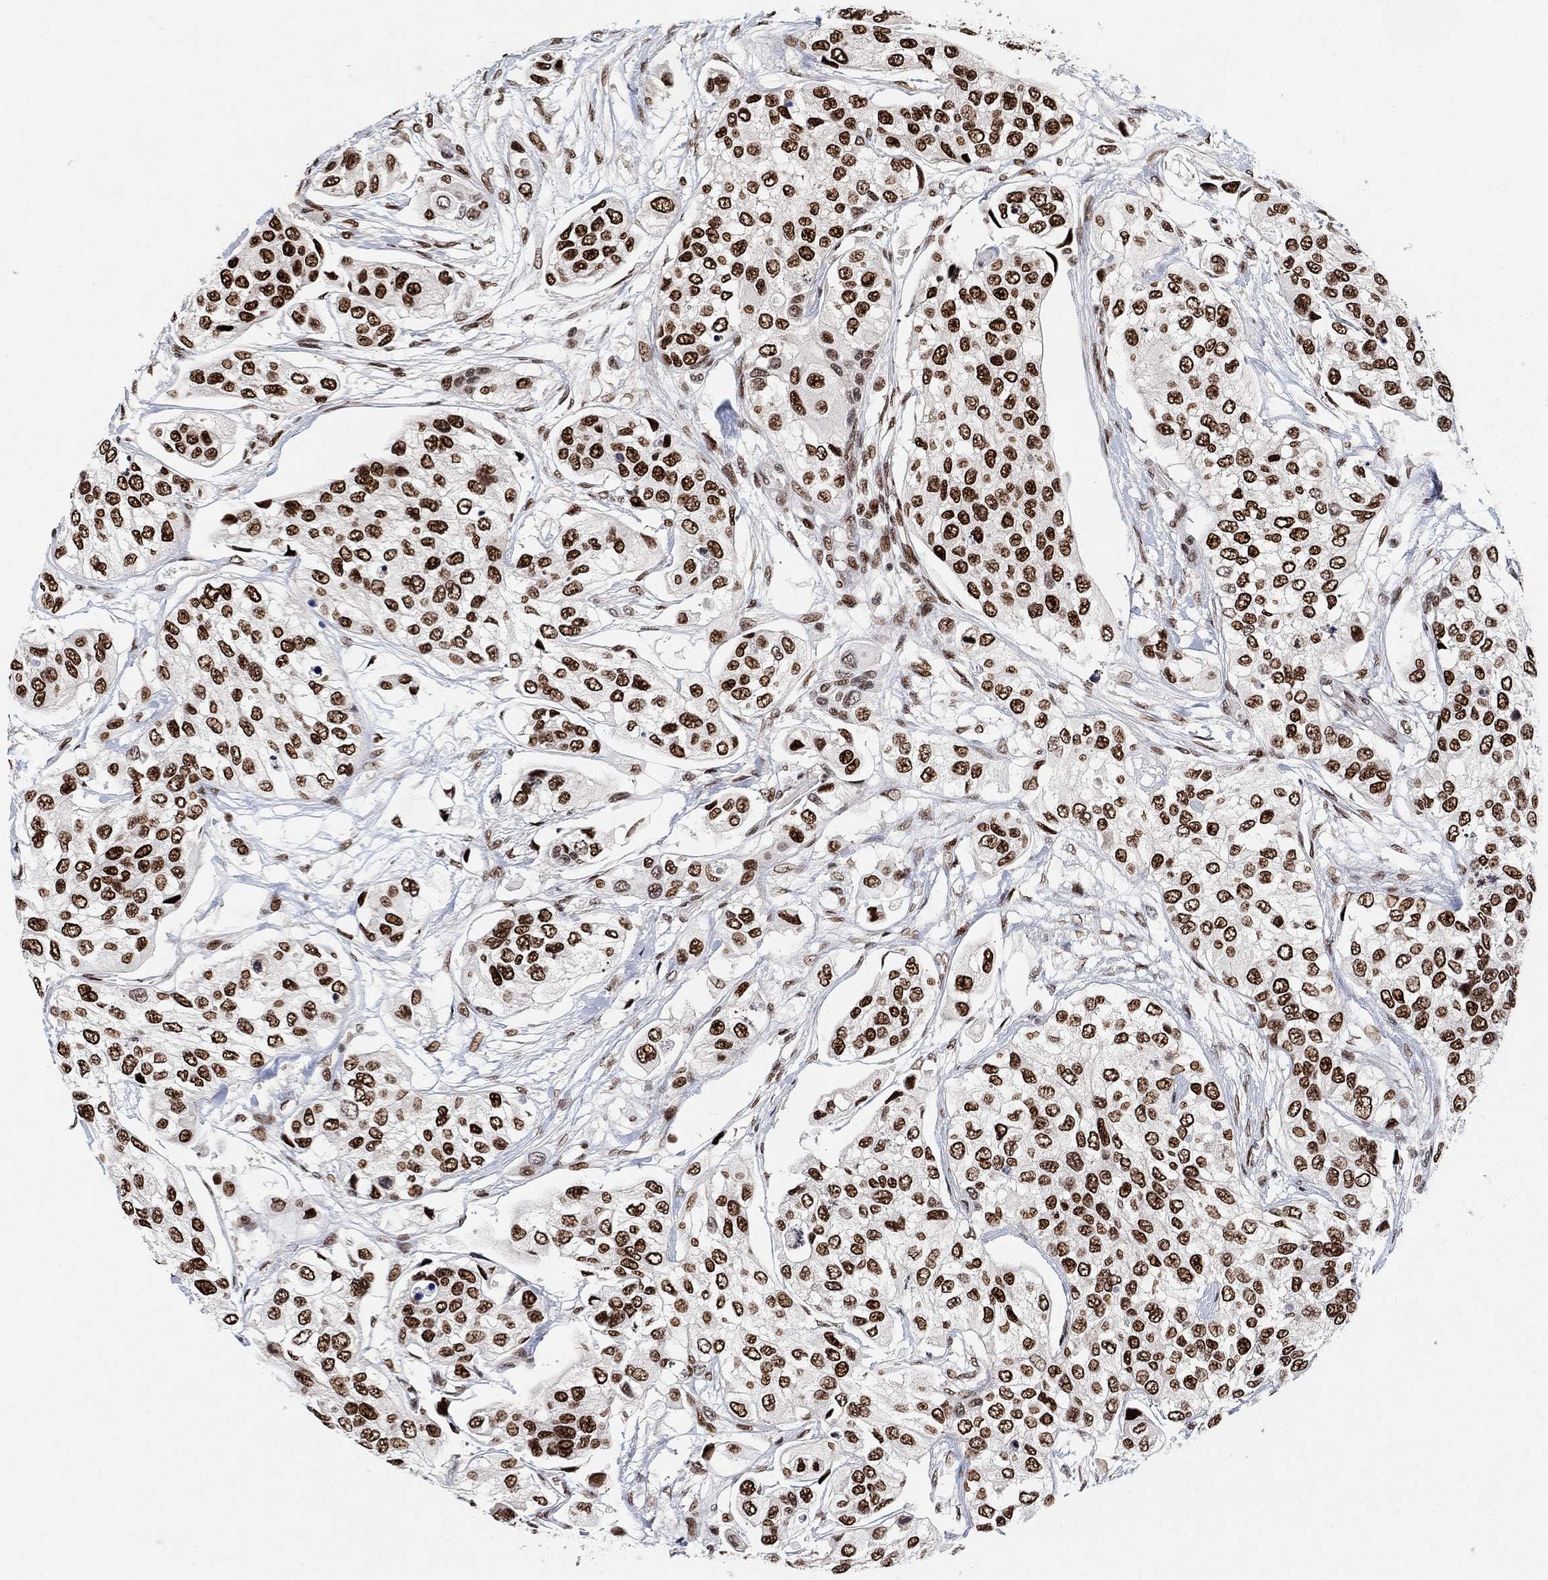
{"staining": {"intensity": "strong", "quantity": ">75%", "location": "nuclear"}, "tissue": "urothelial cancer", "cell_type": "Tumor cells", "image_type": "cancer", "snomed": [{"axis": "morphology", "description": "Urothelial carcinoma, High grade"}, {"axis": "topography", "description": "Urinary bladder"}], "caption": "Approximately >75% of tumor cells in human urothelial carcinoma (high-grade) show strong nuclear protein expression as visualized by brown immunohistochemical staining.", "gene": "E4F1", "patient": {"sex": "male", "age": 77}}